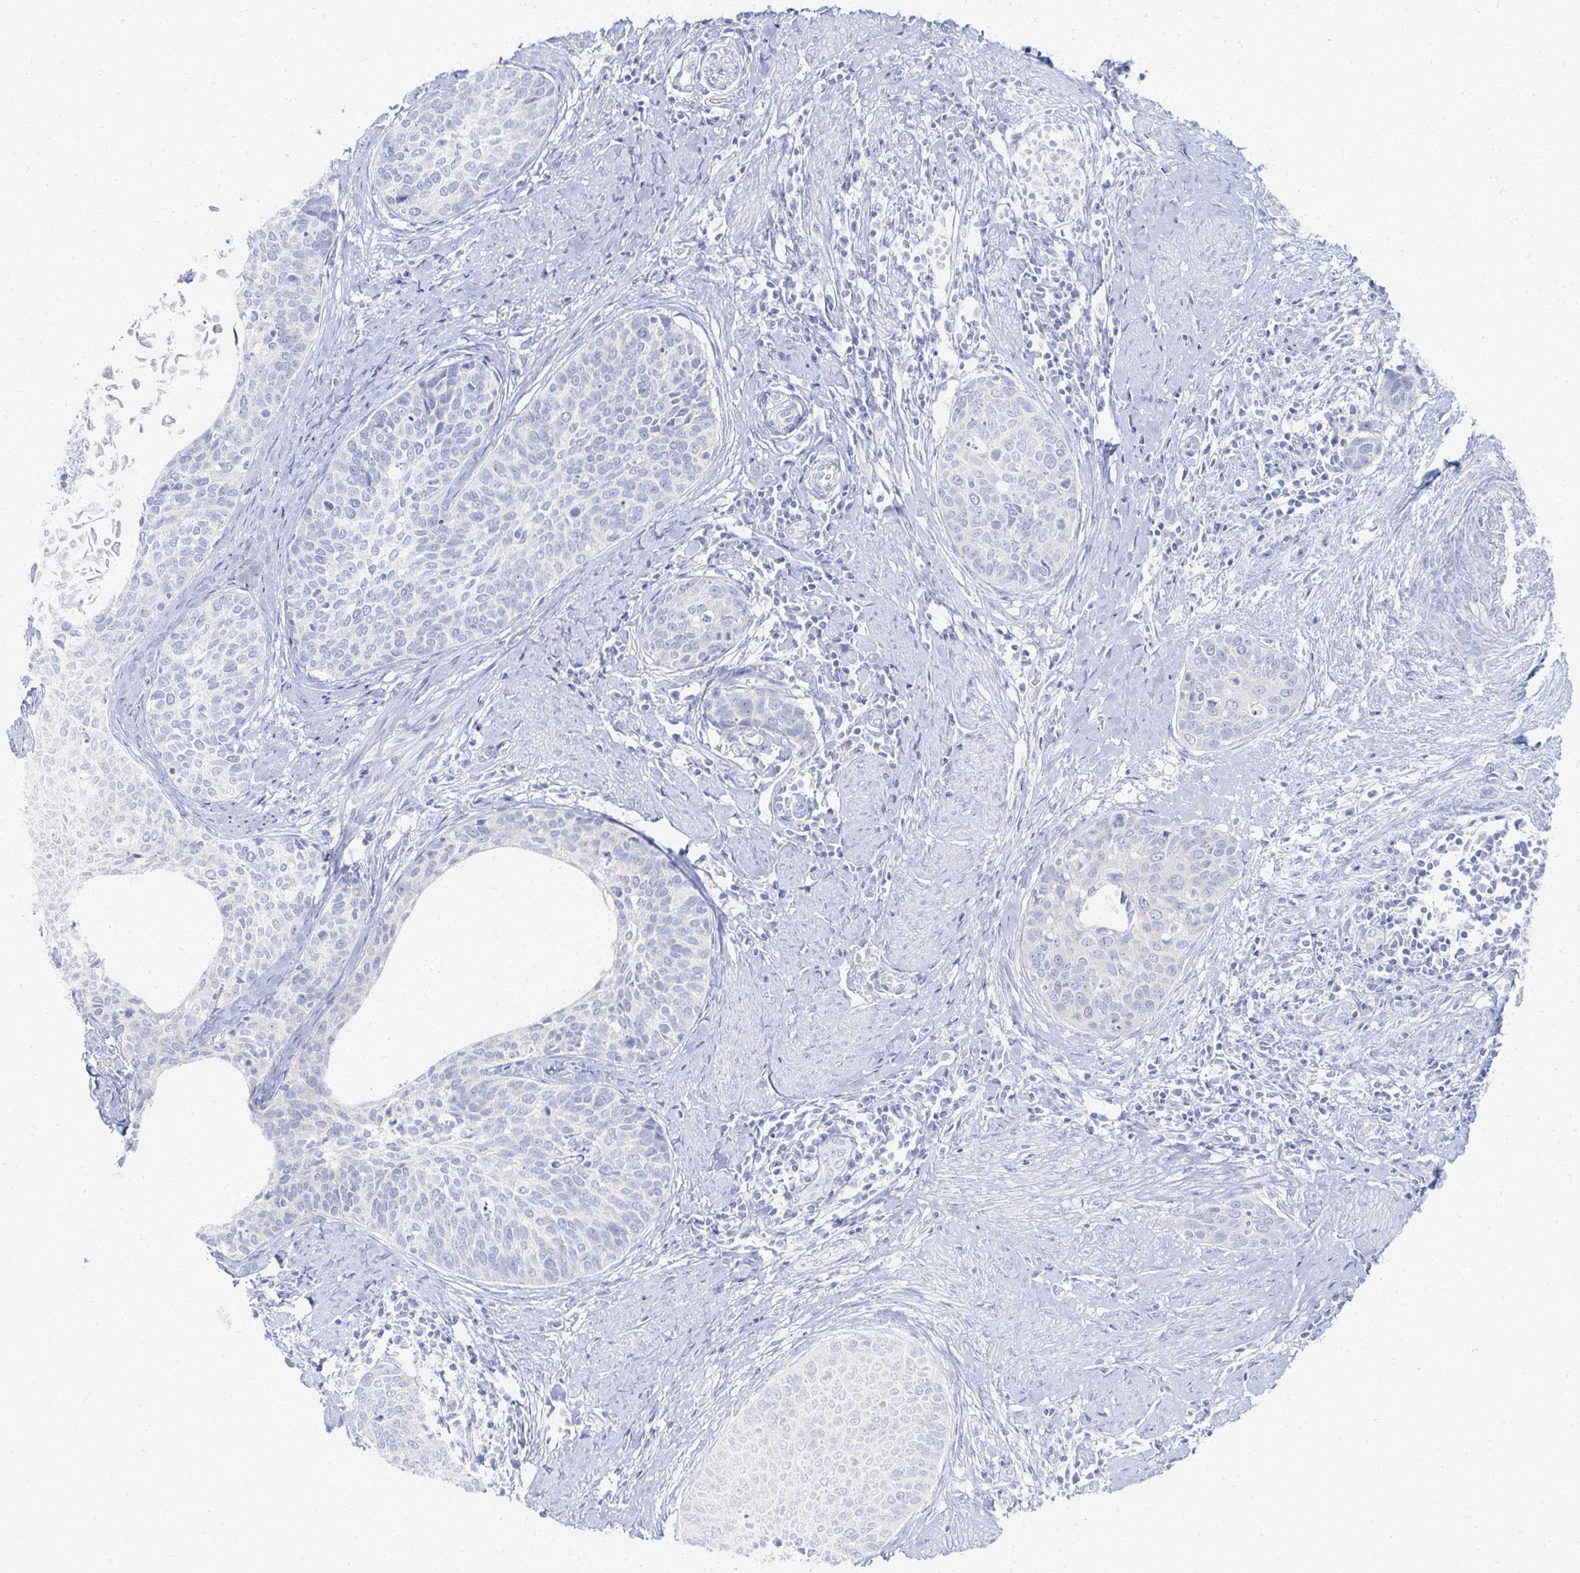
{"staining": {"intensity": "negative", "quantity": "none", "location": "none"}, "tissue": "cervical cancer", "cell_type": "Tumor cells", "image_type": "cancer", "snomed": [{"axis": "morphology", "description": "Squamous cell carcinoma, NOS"}, {"axis": "topography", "description": "Cervix"}], "caption": "A high-resolution micrograph shows IHC staining of squamous cell carcinoma (cervical), which demonstrates no significant expression in tumor cells.", "gene": "PRR20A", "patient": {"sex": "female", "age": 69}}